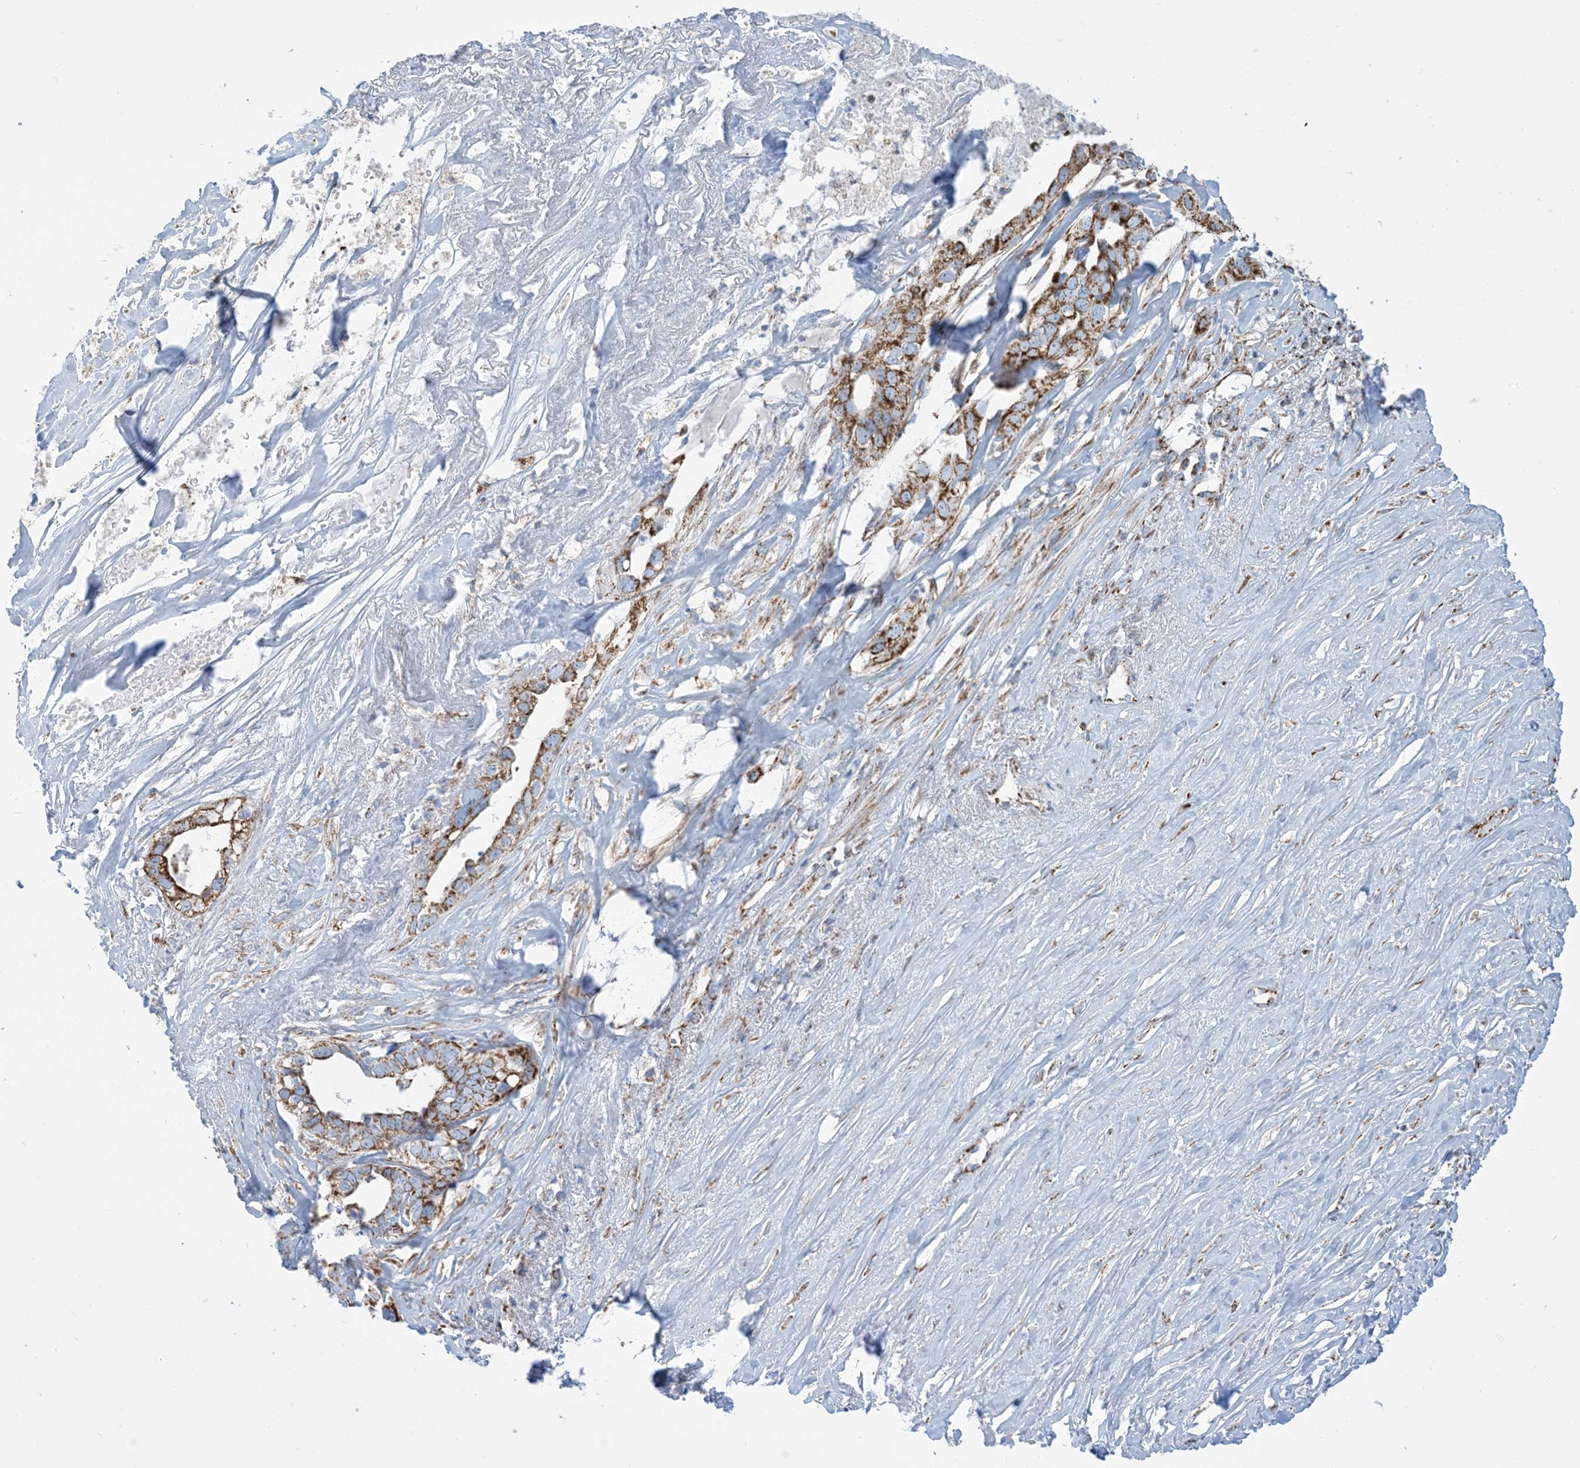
{"staining": {"intensity": "moderate", "quantity": ">75%", "location": "cytoplasmic/membranous"}, "tissue": "liver cancer", "cell_type": "Tumor cells", "image_type": "cancer", "snomed": [{"axis": "morphology", "description": "Cholangiocarcinoma"}, {"axis": "topography", "description": "Liver"}], "caption": "The micrograph exhibits immunohistochemical staining of liver cancer. There is moderate cytoplasmic/membranous staining is present in about >75% of tumor cells.", "gene": "SAMM50", "patient": {"sex": "female", "age": 79}}